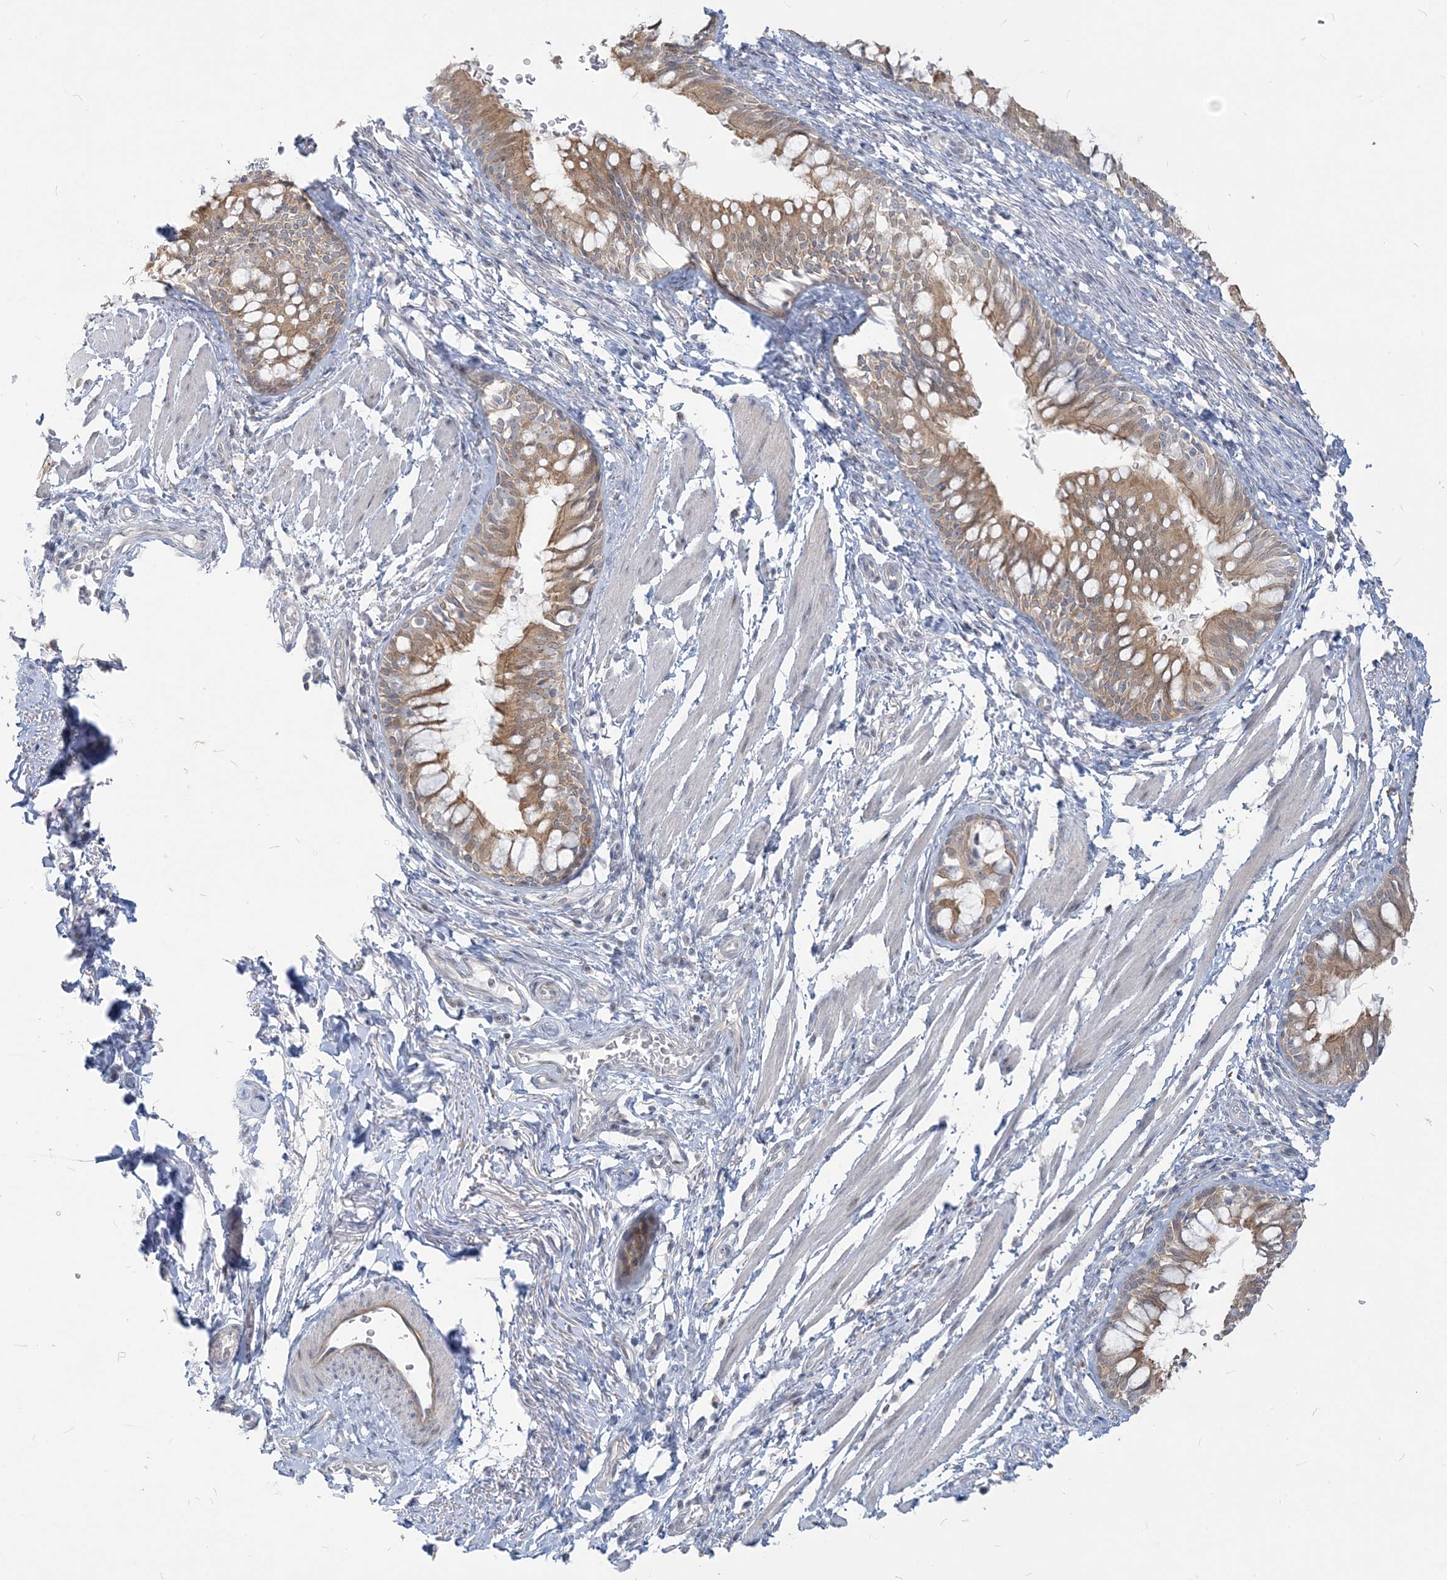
{"staining": {"intensity": "moderate", "quantity": ">75%", "location": "cytoplasmic/membranous"}, "tissue": "bronchus", "cell_type": "Respiratory epithelial cells", "image_type": "normal", "snomed": [{"axis": "morphology", "description": "Normal tissue, NOS"}, {"axis": "topography", "description": "Cartilage tissue"}, {"axis": "topography", "description": "Bronchus"}], "caption": "Immunohistochemical staining of benign bronchus displays >75% levels of moderate cytoplasmic/membranous protein staining in approximately >75% of respiratory epithelial cells. Nuclei are stained in blue.", "gene": "SDAD1", "patient": {"sex": "female", "age": 36}}